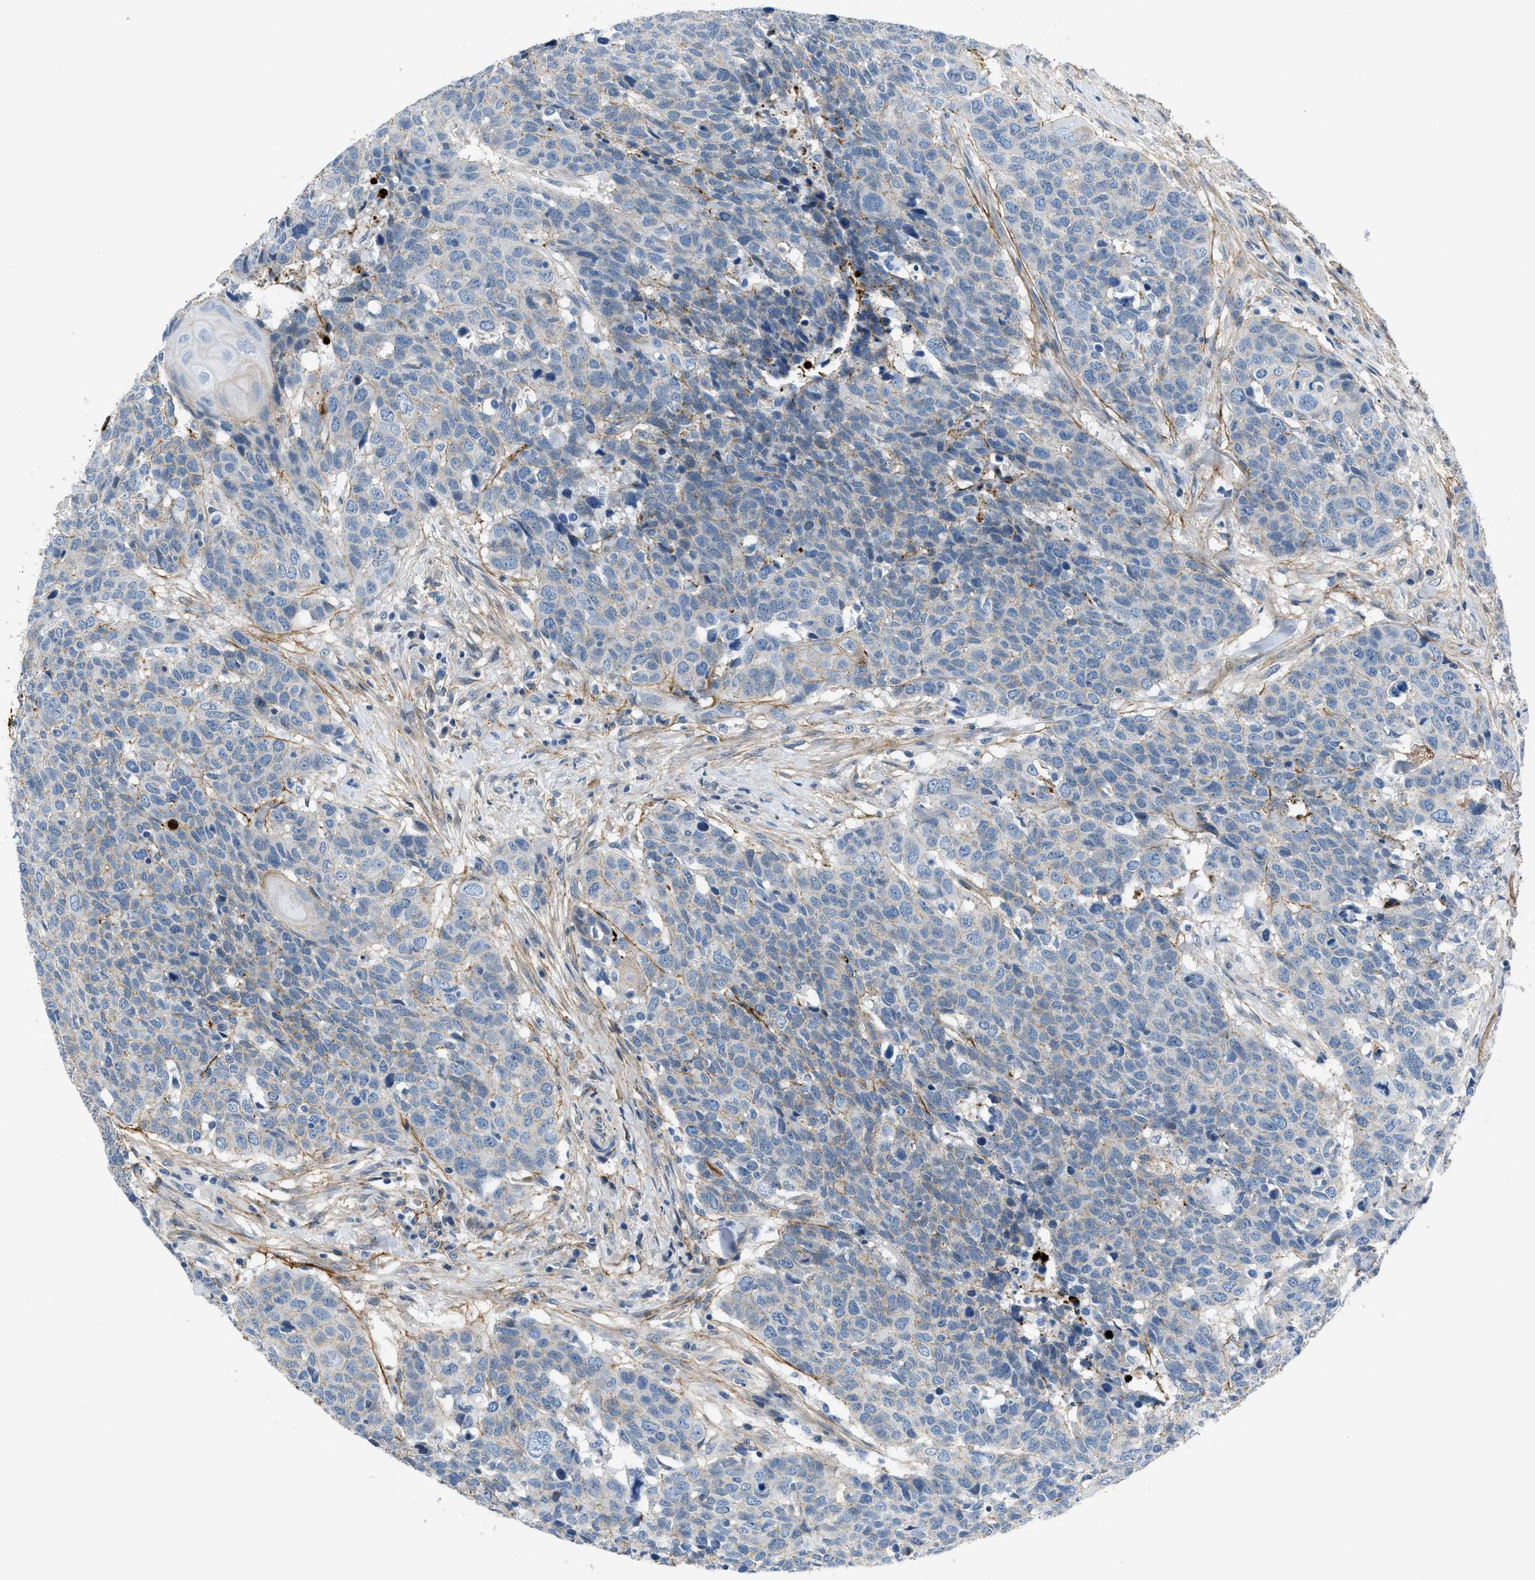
{"staining": {"intensity": "negative", "quantity": "none", "location": "none"}, "tissue": "head and neck cancer", "cell_type": "Tumor cells", "image_type": "cancer", "snomed": [{"axis": "morphology", "description": "Squamous cell carcinoma, NOS"}, {"axis": "topography", "description": "Head-Neck"}], "caption": "An IHC image of squamous cell carcinoma (head and neck) is shown. There is no staining in tumor cells of squamous cell carcinoma (head and neck).", "gene": "FBN1", "patient": {"sex": "male", "age": 66}}